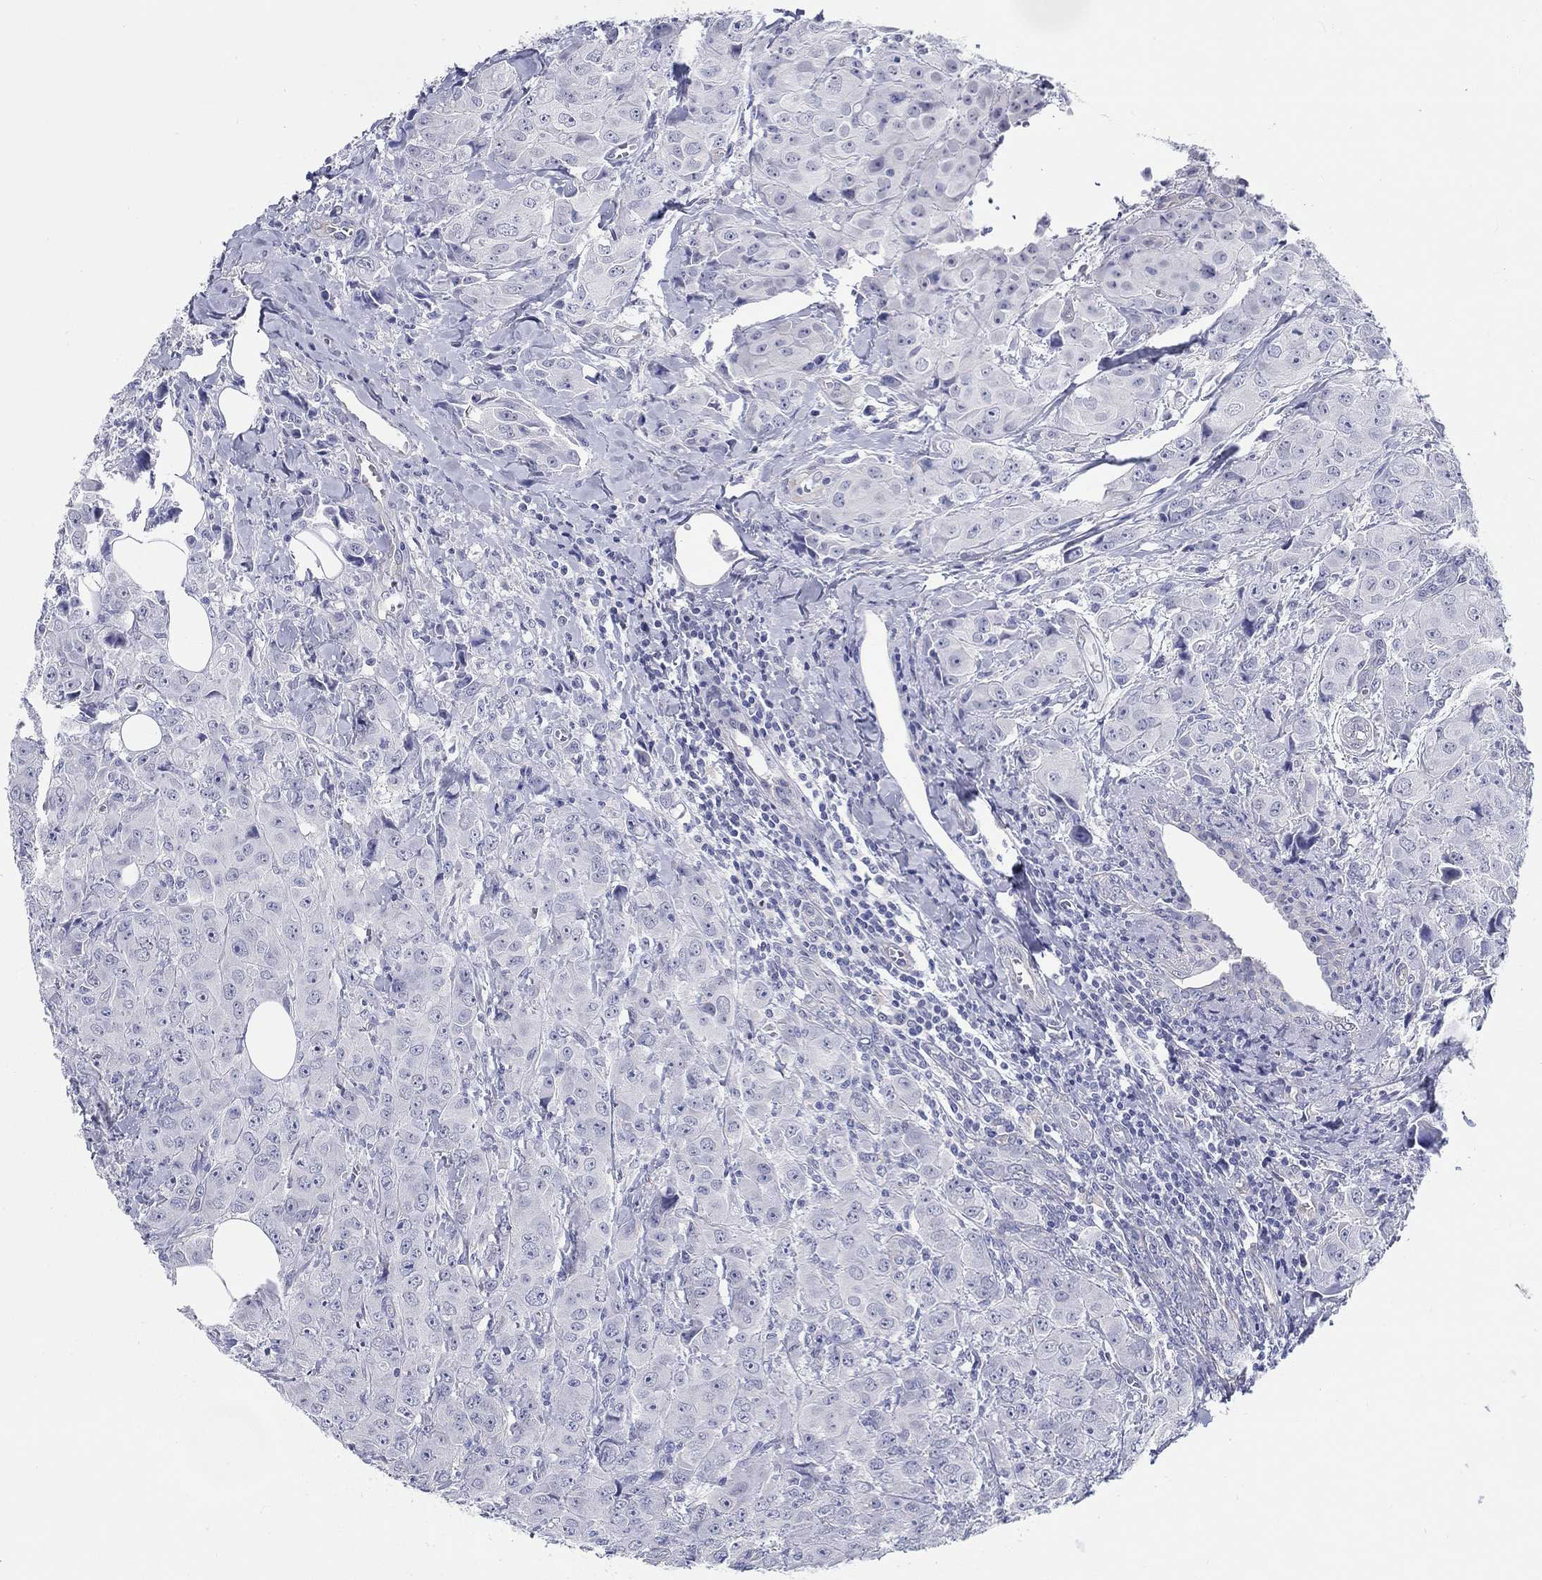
{"staining": {"intensity": "negative", "quantity": "none", "location": "none"}, "tissue": "breast cancer", "cell_type": "Tumor cells", "image_type": "cancer", "snomed": [{"axis": "morphology", "description": "Duct carcinoma"}, {"axis": "topography", "description": "Breast"}], "caption": "An immunohistochemistry micrograph of breast cancer is shown. There is no staining in tumor cells of breast cancer.", "gene": "CRYGD", "patient": {"sex": "female", "age": 43}}